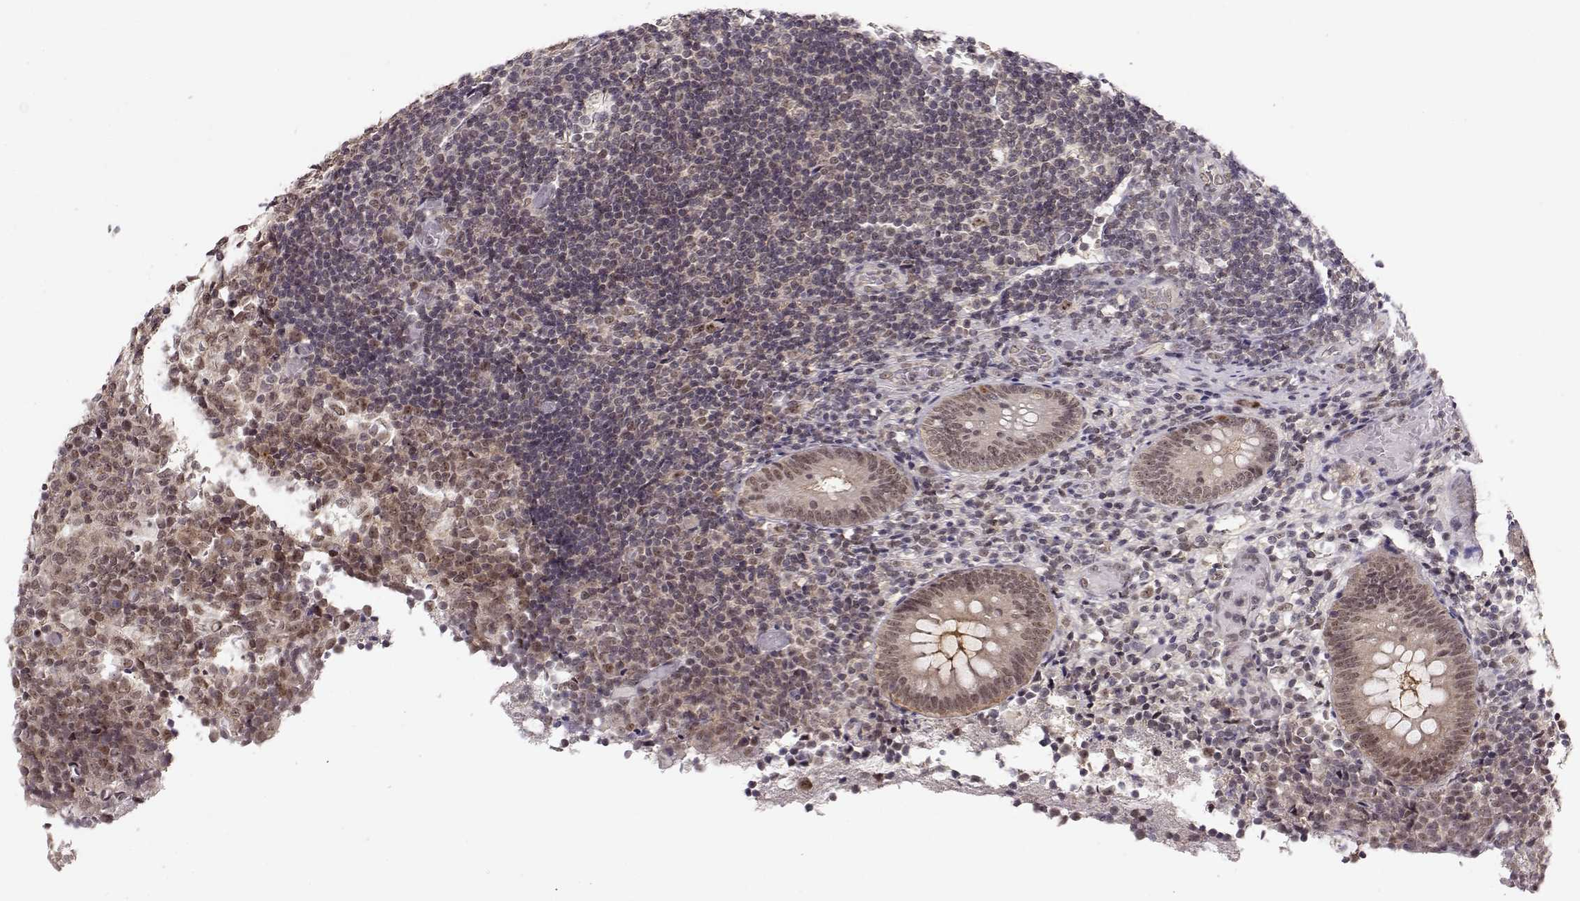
{"staining": {"intensity": "weak", "quantity": "25%-75%", "location": "nuclear"}, "tissue": "appendix", "cell_type": "Glandular cells", "image_type": "normal", "snomed": [{"axis": "morphology", "description": "Normal tissue, NOS"}, {"axis": "topography", "description": "Appendix"}], "caption": "Appendix stained with DAB (3,3'-diaminobenzidine) immunohistochemistry (IHC) exhibits low levels of weak nuclear expression in approximately 25%-75% of glandular cells.", "gene": "CSNK2A1", "patient": {"sex": "female", "age": 32}}